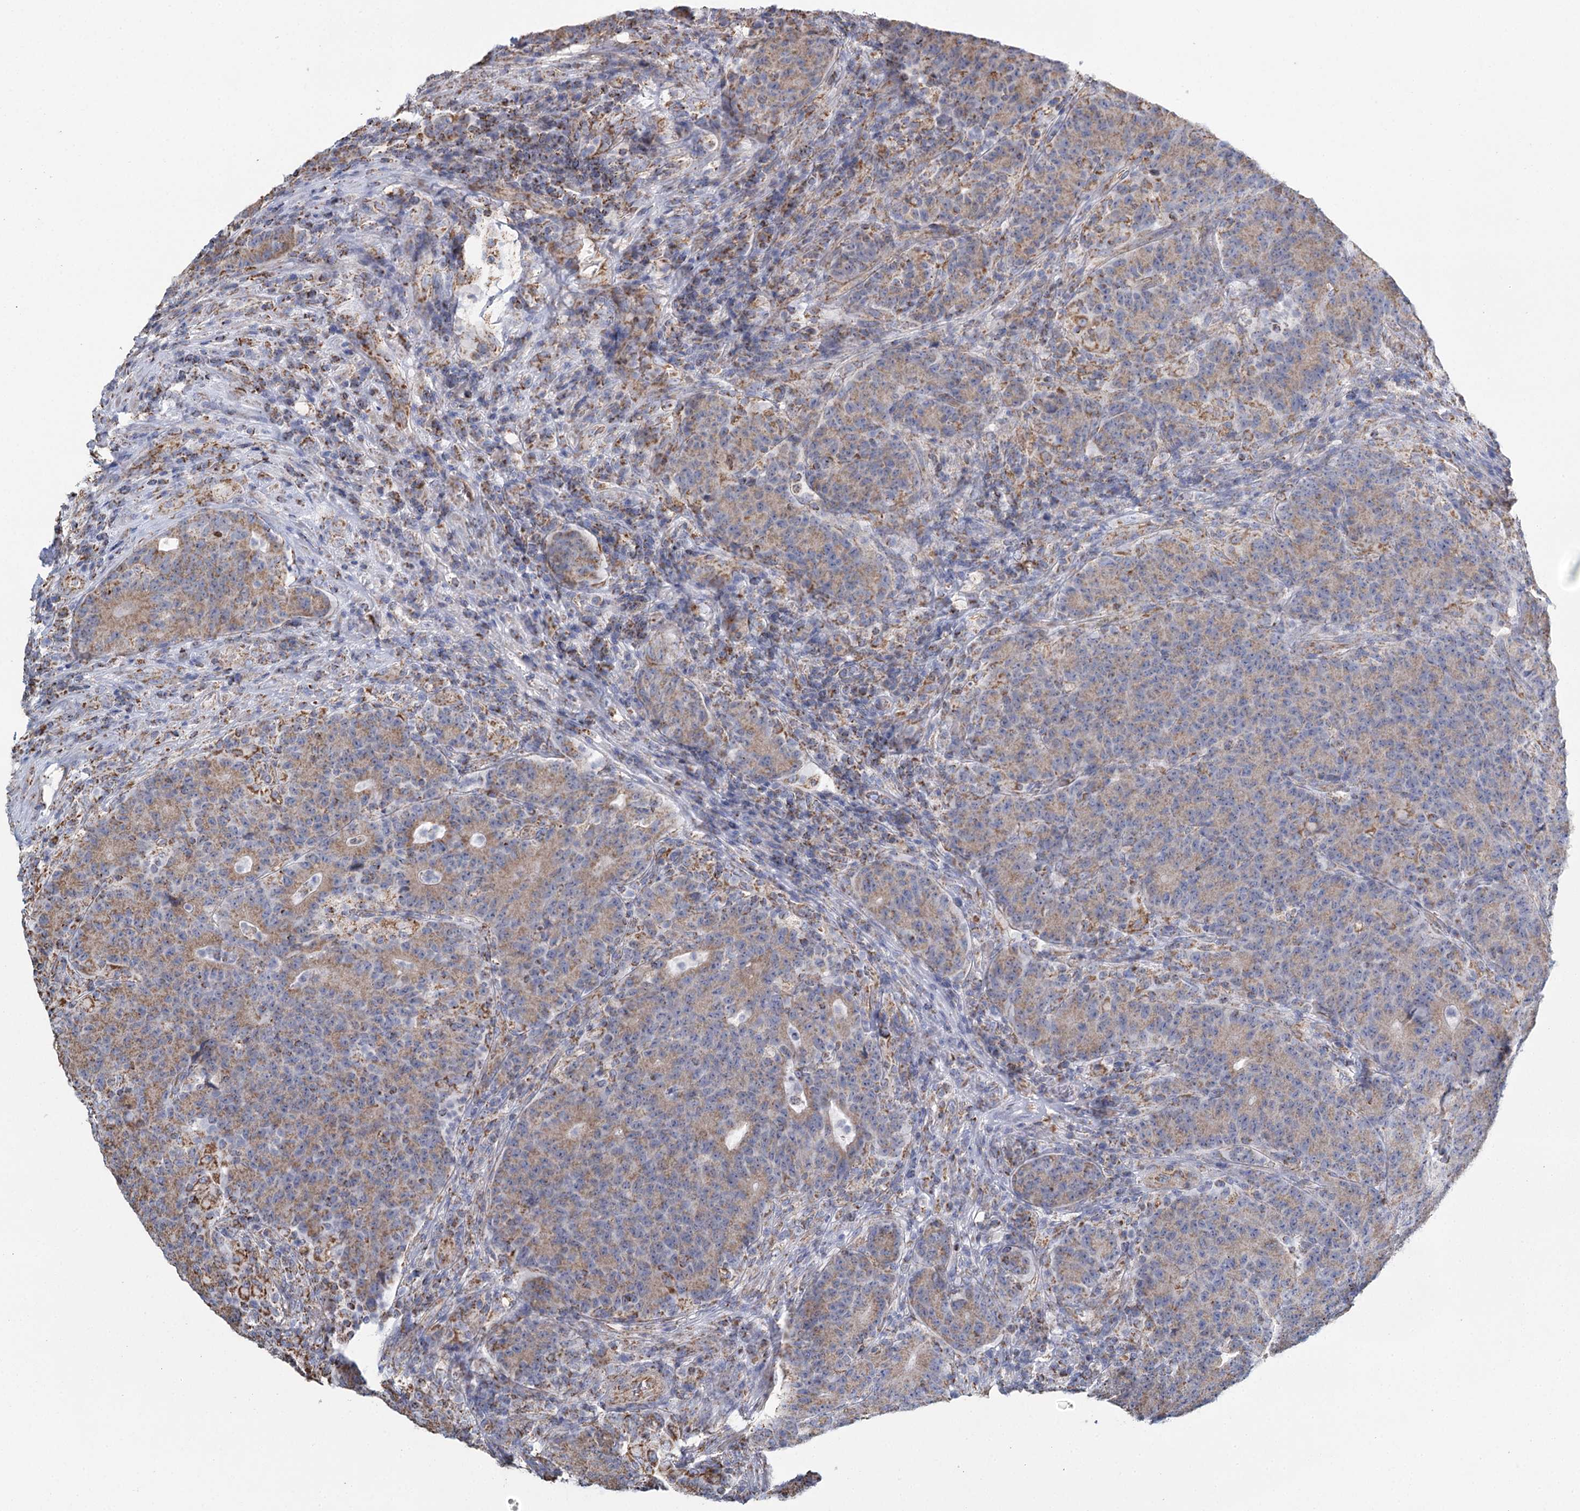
{"staining": {"intensity": "moderate", "quantity": ">75%", "location": "cytoplasmic/membranous"}, "tissue": "colorectal cancer", "cell_type": "Tumor cells", "image_type": "cancer", "snomed": [{"axis": "morphology", "description": "Adenocarcinoma, NOS"}, {"axis": "topography", "description": "Colon"}], "caption": "Colorectal cancer (adenocarcinoma) tissue displays moderate cytoplasmic/membranous expression in about >75% of tumor cells, visualized by immunohistochemistry.", "gene": "MRPL44", "patient": {"sex": "female", "age": 75}}